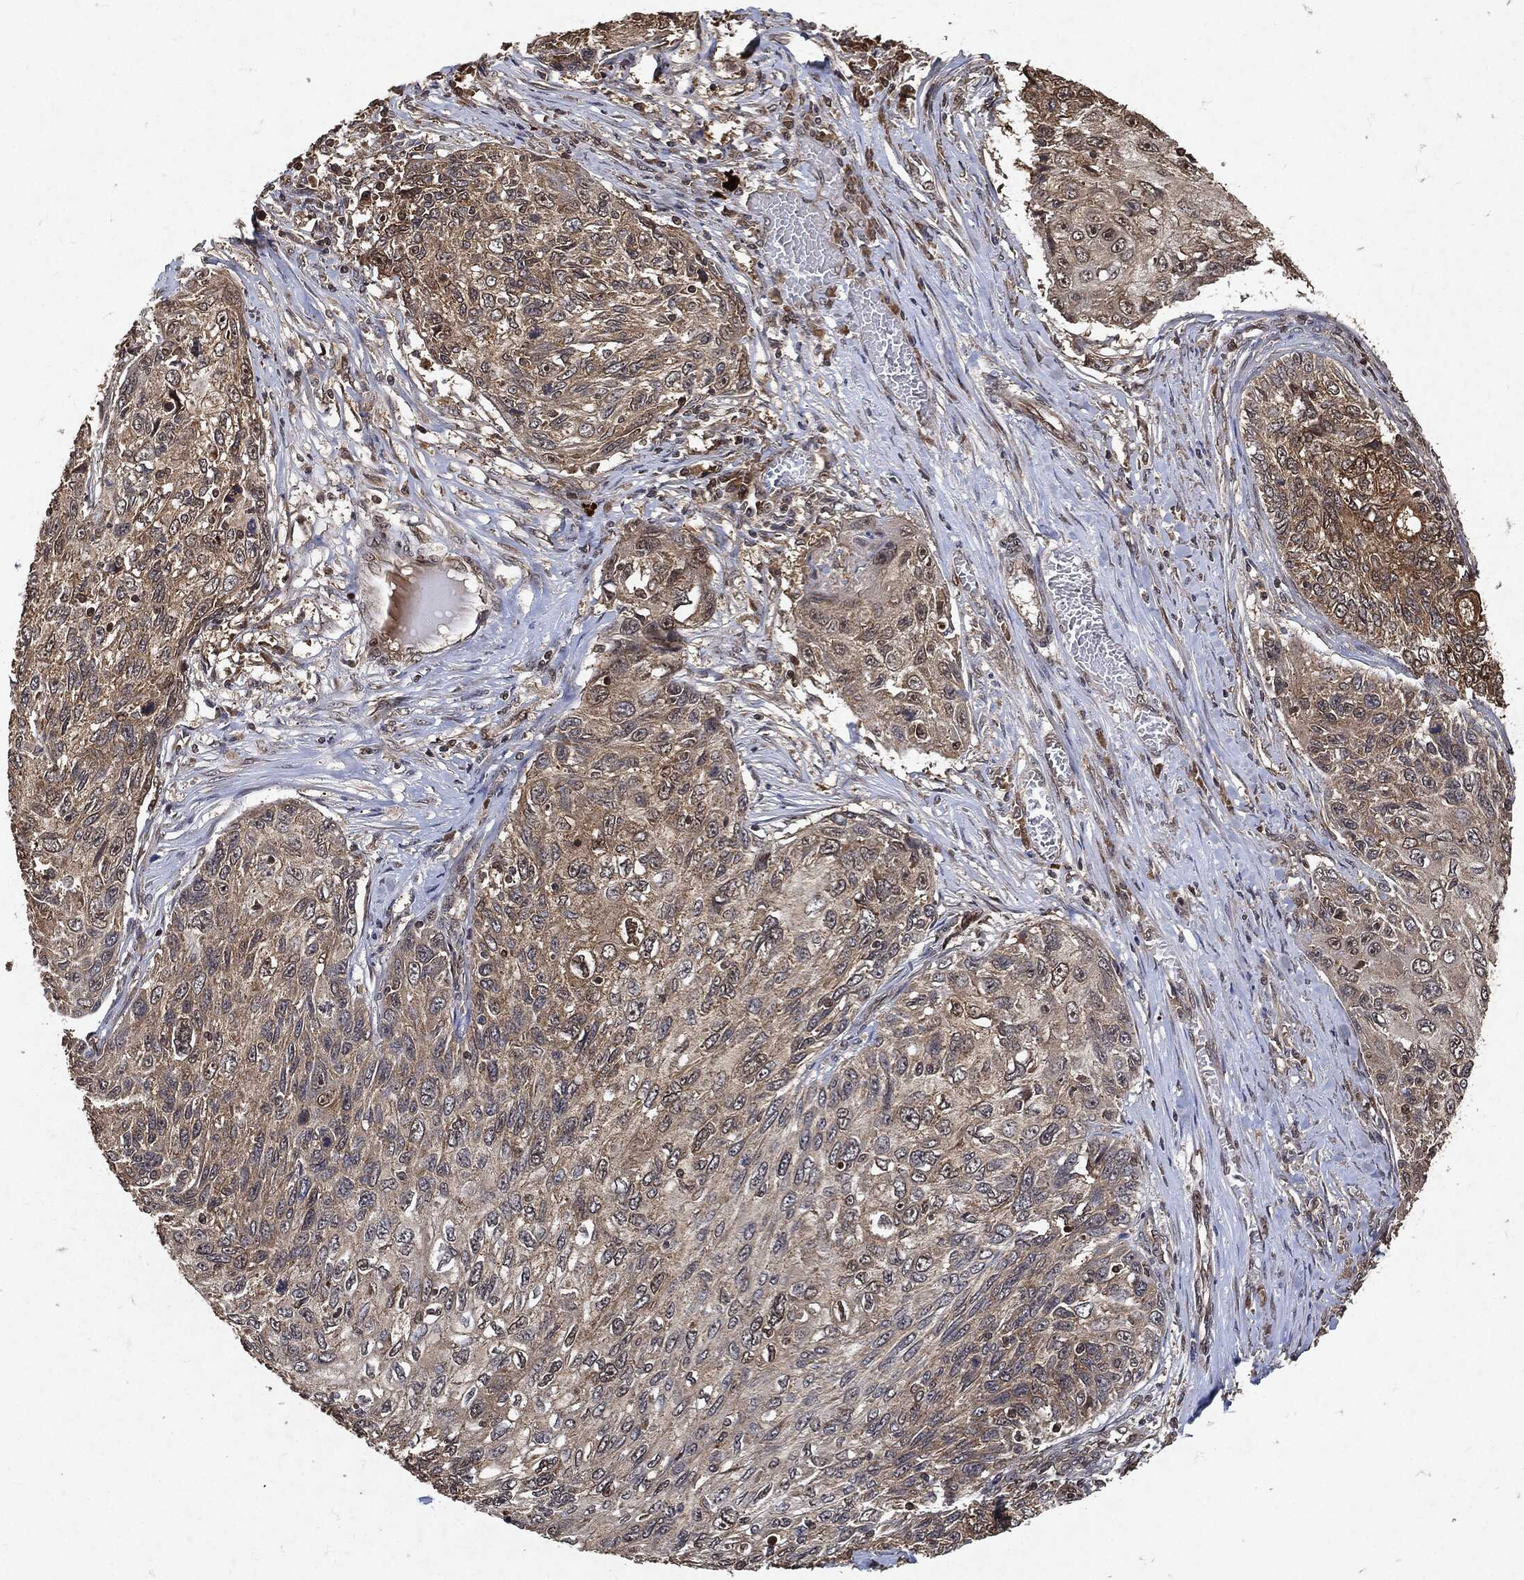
{"staining": {"intensity": "weak", "quantity": ">75%", "location": "cytoplasmic/membranous"}, "tissue": "skin cancer", "cell_type": "Tumor cells", "image_type": "cancer", "snomed": [{"axis": "morphology", "description": "Squamous cell carcinoma, NOS"}, {"axis": "topography", "description": "Skin"}], "caption": "Immunohistochemistry (IHC) staining of squamous cell carcinoma (skin), which demonstrates low levels of weak cytoplasmic/membranous staining in approximately >75% of tumor cells indicating weak cytoplasmic/membranous protein expression. The staining was performed using DAB (brown) for protein detection and nuclei were counterstained in hematoxylin (blue).", "gene": "ZNF226", "patient": {"sex": "male", "age": 92}}